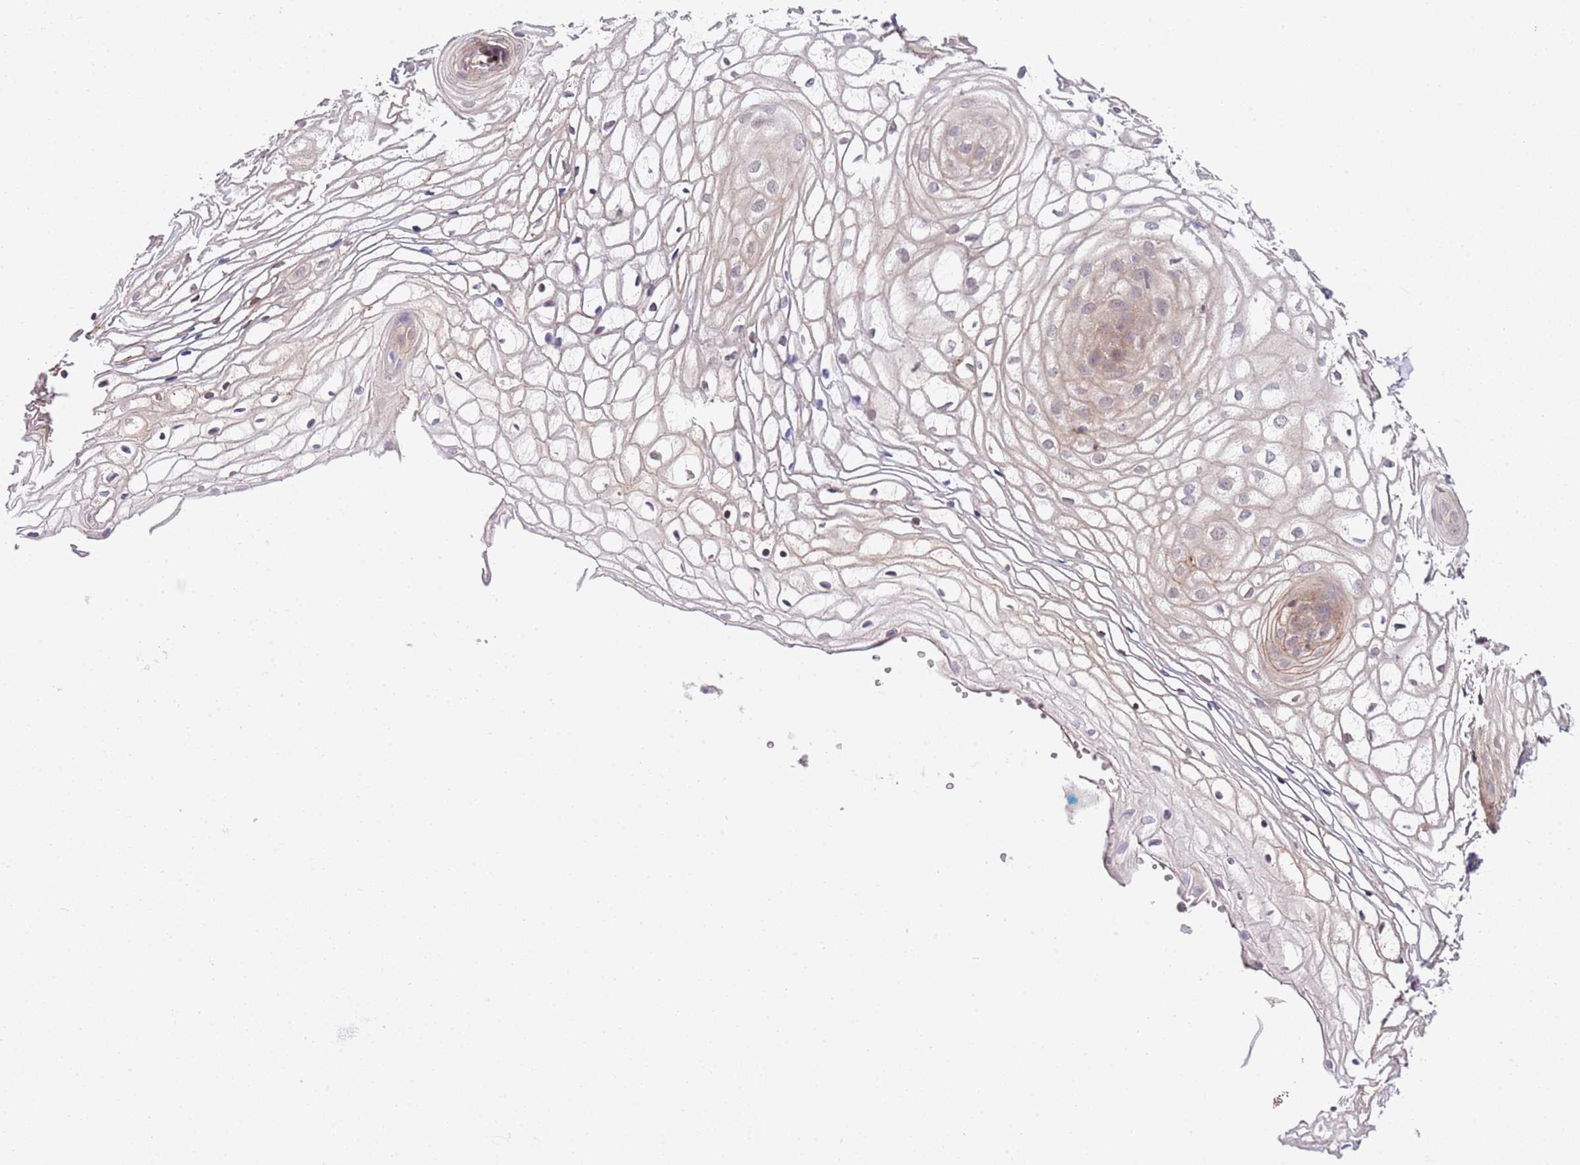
{"staining": {"intensity": "moderate", "quantity": "25%-75%", "location": "cytoplasmic/membranous"}, "tissue": "vagina", "cell_type": "Squamous epithelial cells", "image_type": "normal", "snomed": [{"axis": "morphology", "description": "Normal tissue, NOS"}, {"axis": "topography", "description": "Vagina"}], "caption": "Protein analysis of normal vagina exhibits moderate cytoplasmic/membranous positivity in about 25%-75% of squamous epithelial cells. The staining is performed using DAB (3,3'-diaminobenzidine) brown chromogen to label protein expression. The nuclei are counter-stained blue using hematoxylin.", "gene": "DONSON", "patient": {"sex": "female", "age": 34}}